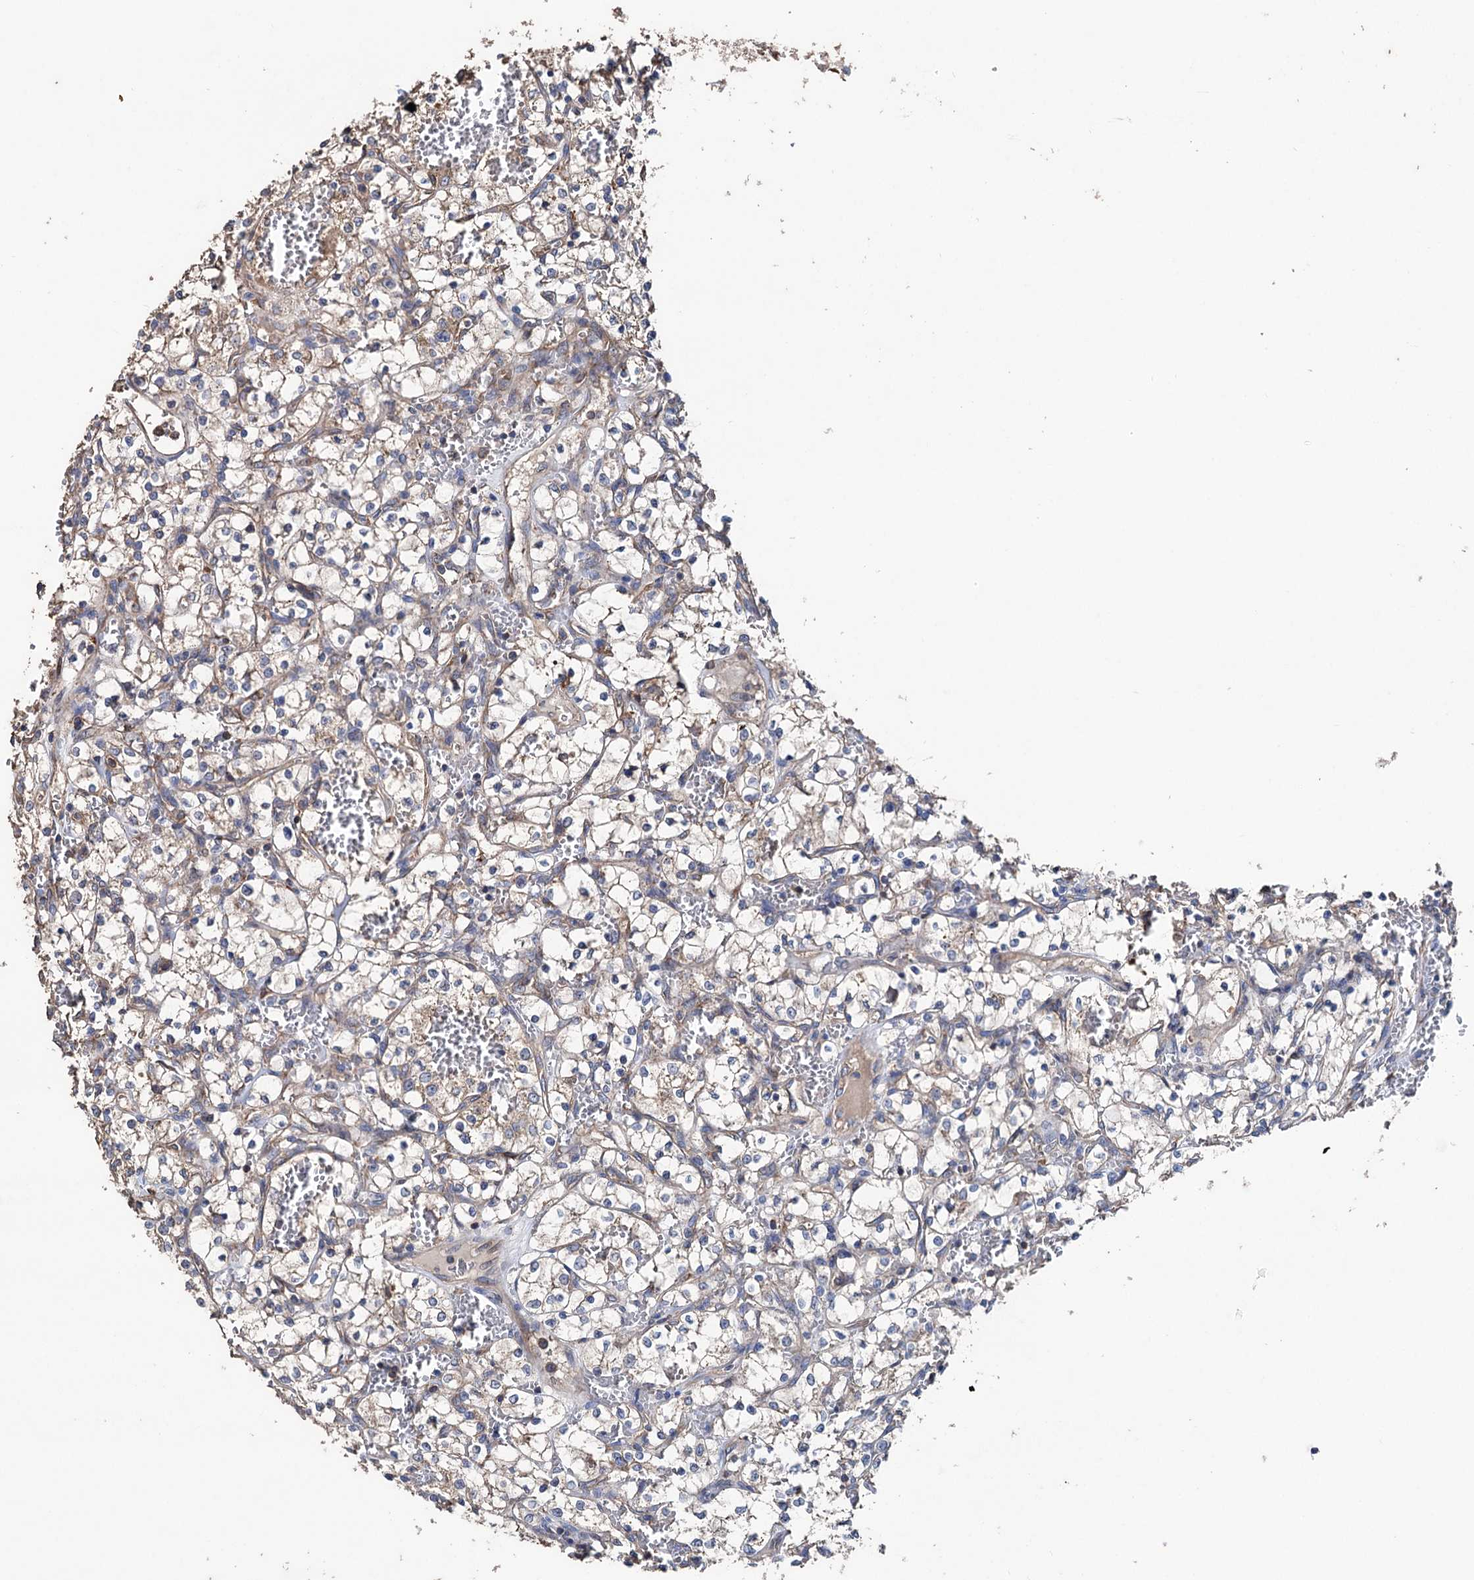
{"staining": {"intensity": "weak", "quantity": "<25%", "location": "cytoplasmic/membranous"}, "tissue": "renal cancer", "cell_type": "Tumor cells", "image_type": "cancer", "snomed": [{"axis": "morphology", "description": "Adenocarcinoma, NOS"}, {"axis": "topography", "description": "Kidney"}], "caption": "The photomicrograph displays no staining of tumor cells in adenocarcinoma (renal).", "gene": "STING1", "patient": {"sex": "female", "age": 69}}